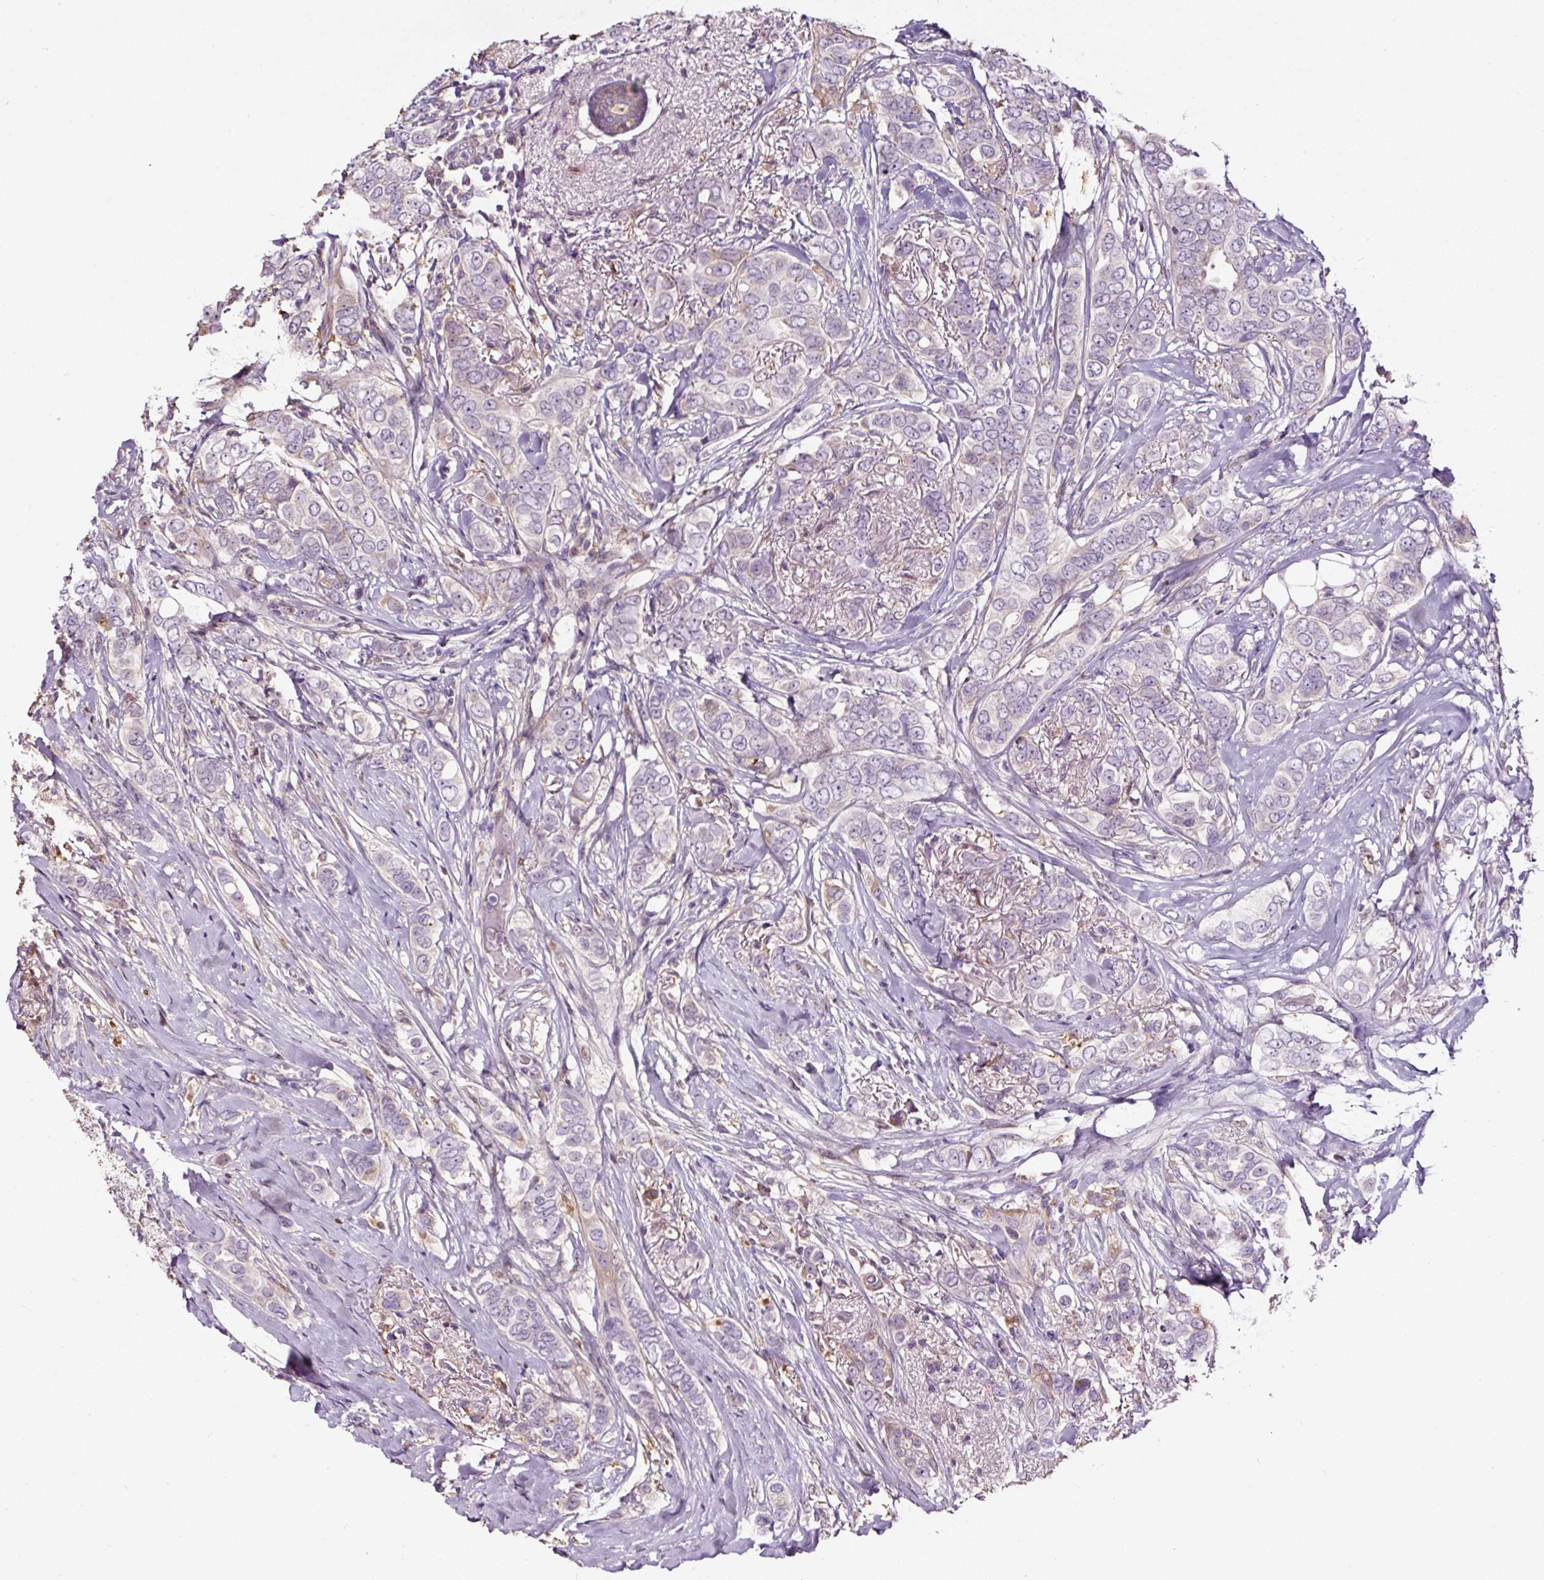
{"staining": {"intensity": "weak", "quantity": "<25%", "location": "cytoplasmic/membranous"}, "tissue": "breast cancer", "cell_type": "Tumor cells", "image_type": "cancer", "snomed": [{"axis": "morphology", "description": "Lobular carcinoma"}, {"axis": "topography", "description": "Breast"}], "caption": "A micrograph of breast cancer stained for a protein exhibits no brown staining in tumor cells.", "gene": "LRRC24", "patient": {"sex": "female", "age": 51}}